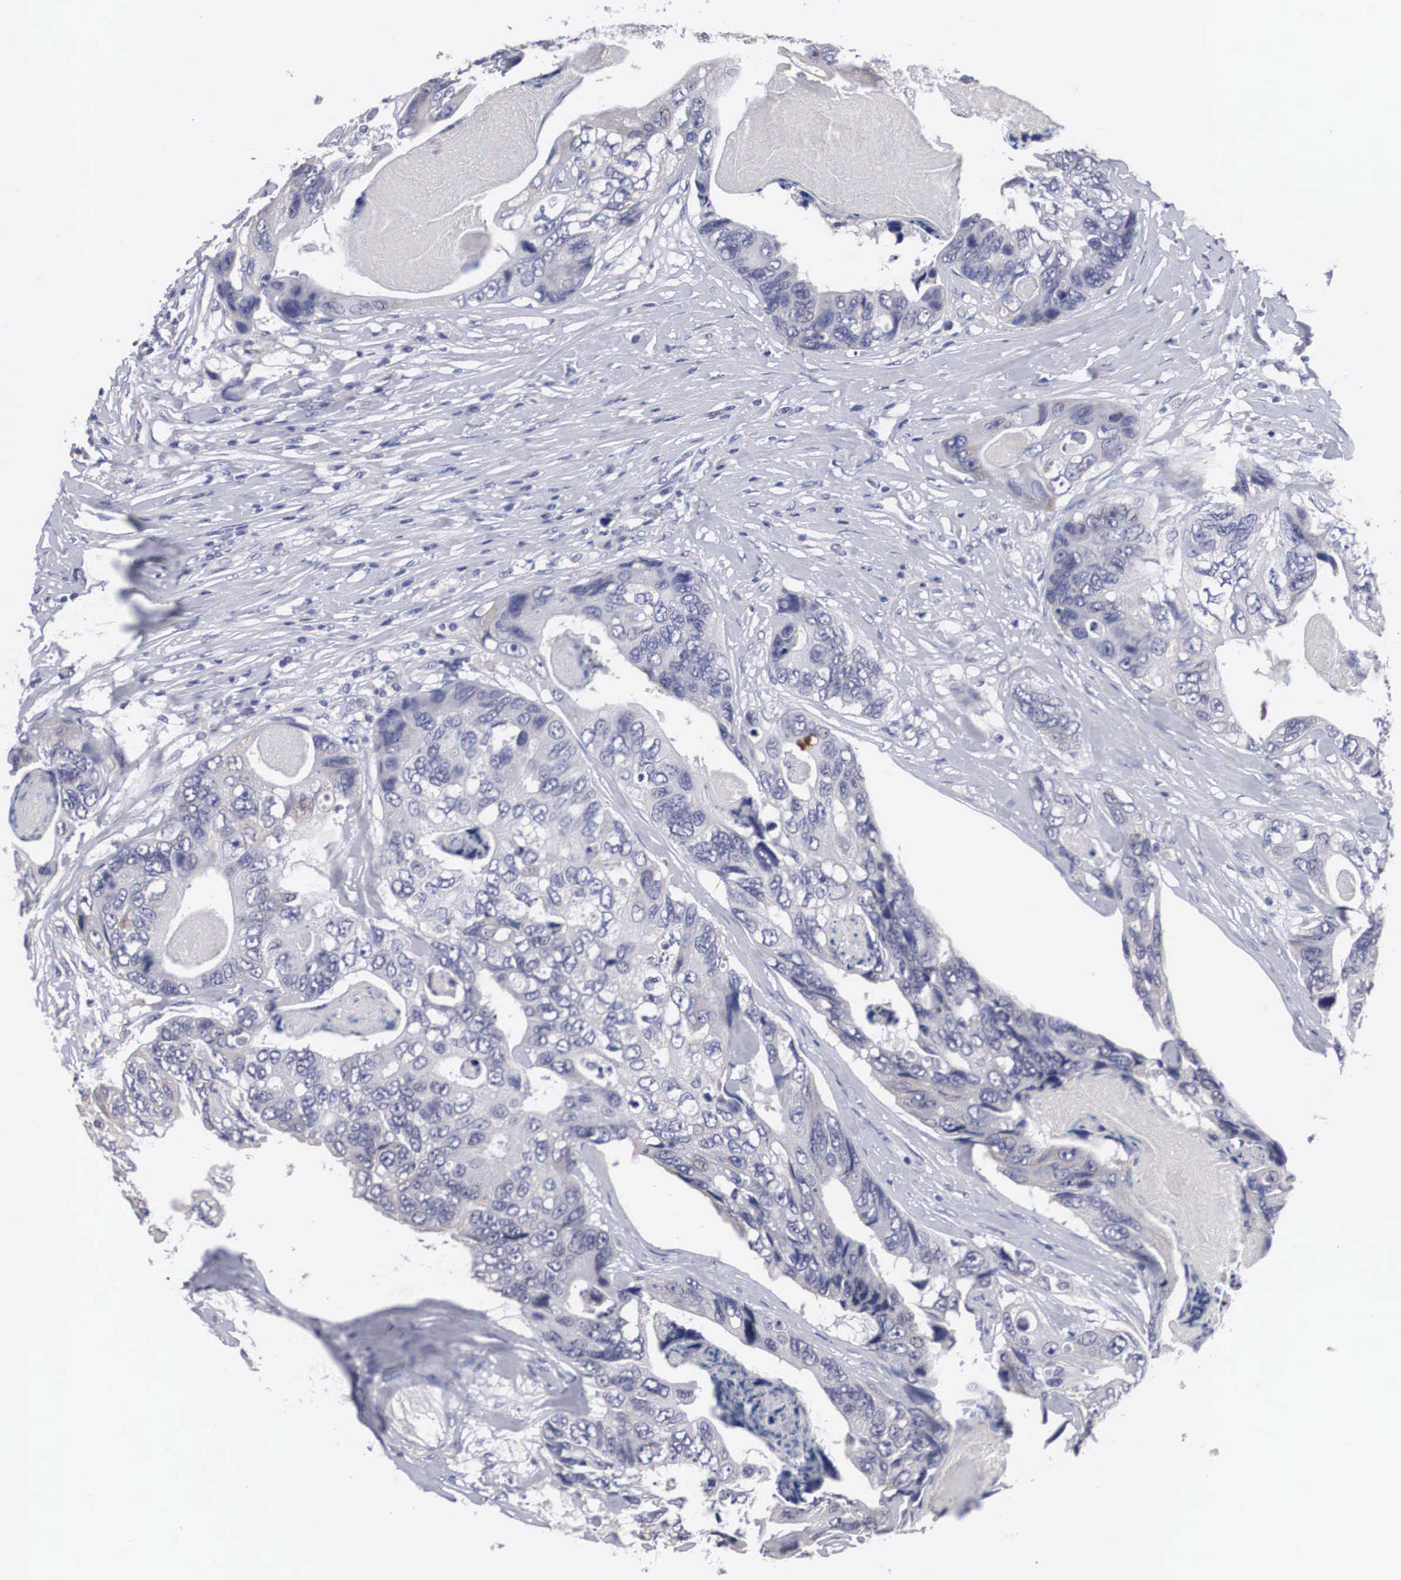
{"staining": {"intensity": "negative", "quantity": "none", "location": "none"}, "tissue": "colorectal cancer", "cell_type": "Tumor cells", "image_type": "cancer", "snomed": [{"axis": "morphology", "description": "Adenocarcinoma, NOS"}, {"axis": "topography", "description": "Colon"}], "caption": "Tumor cells show no significant protein staining in adenocarcinoma (colorectal).", "gene": "HMOX1", "patient": {"sex": "female", "age": 86}}